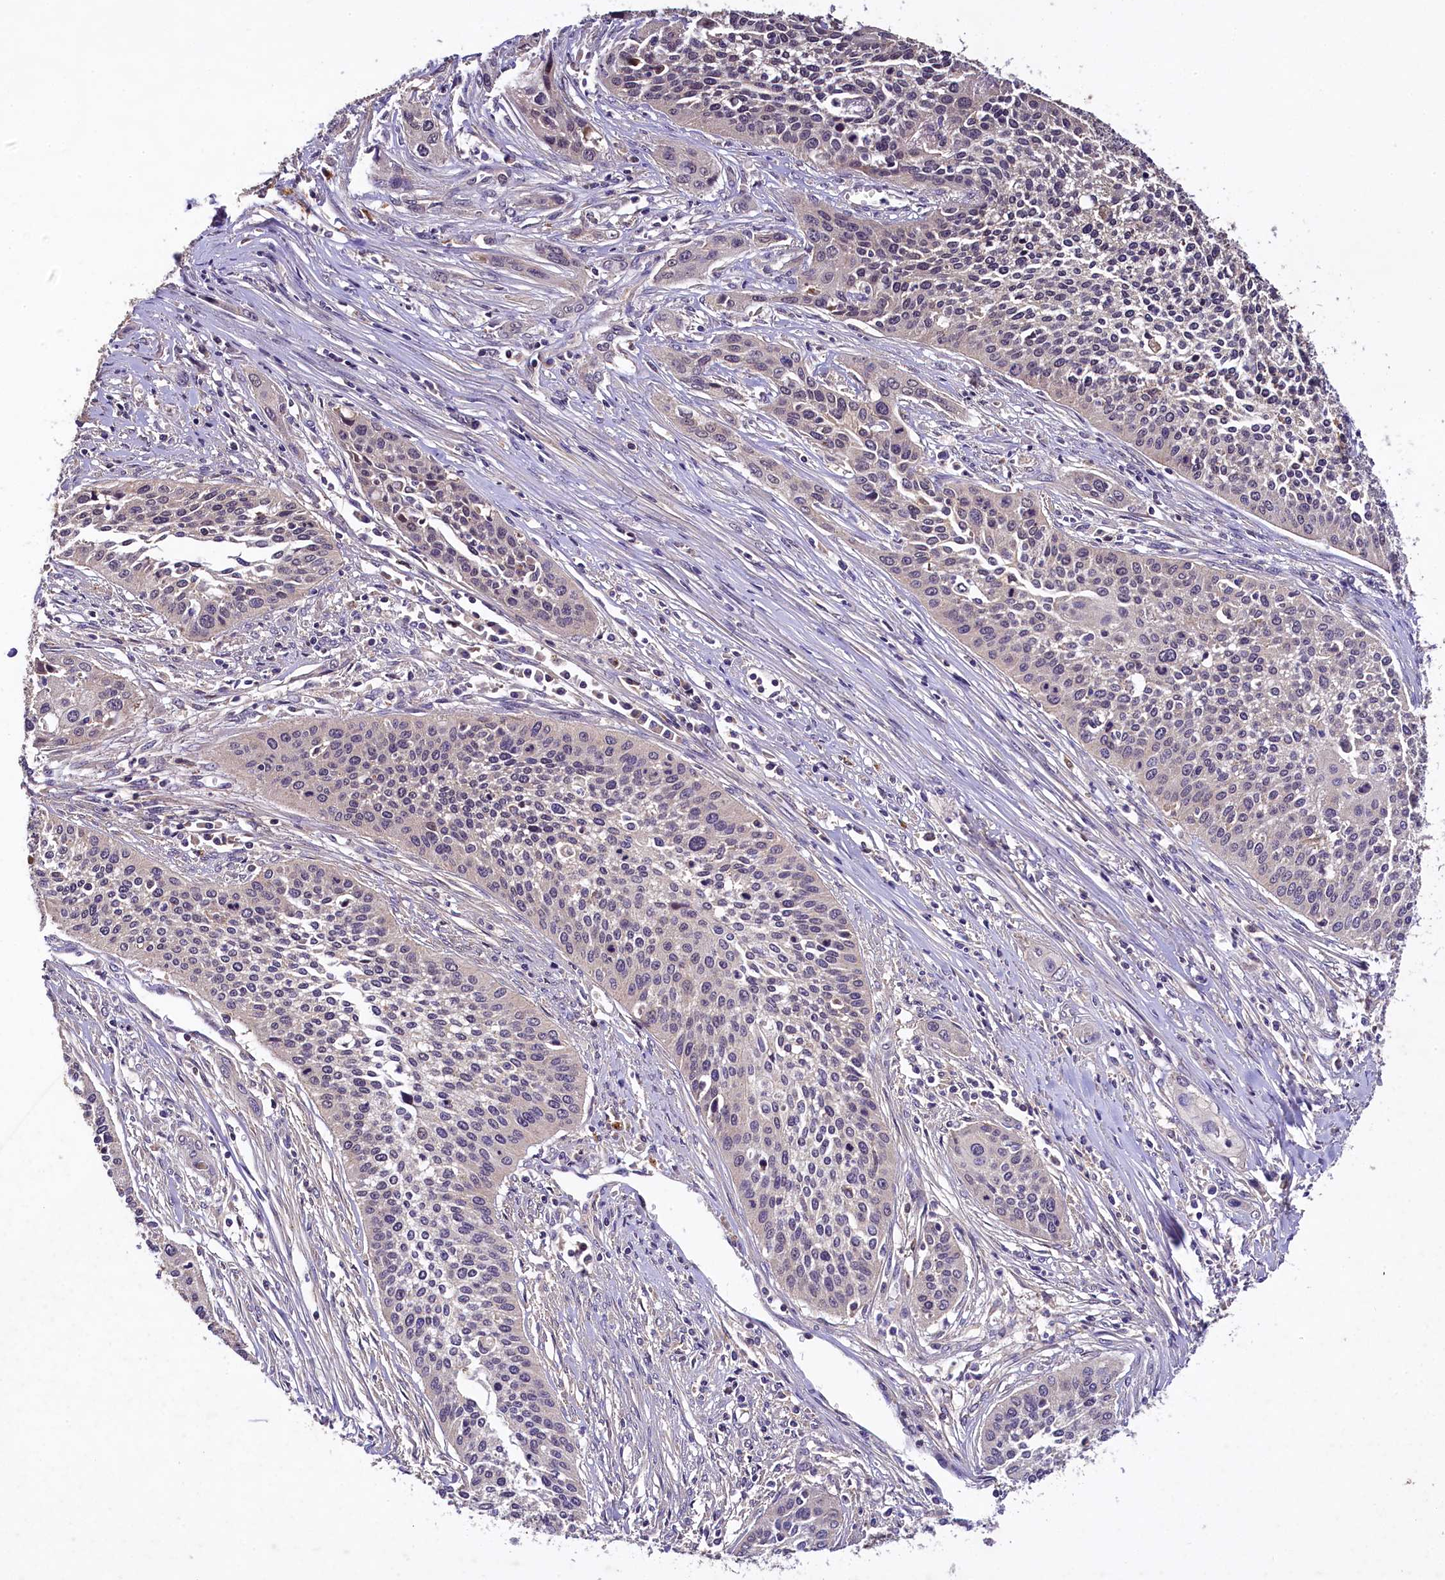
{"staining": {"intensity": "moderate", "quantity": "<25%", "location": "cytoplasmic/membranous,nuclear"}, "tissue": "cervical cancer", "cell_type": "Tumor cells", "image_type": "cancer", "snomed": [{"axis": "morphology", "description": "Squamous cell carcinoma, NOS"}, {"axis": "topography", "description": "Cervix"}], "caption": "This photomicrograph exhibits cervical cancer (squamous cell carcinoma) stained with immunohistochemistry to label a protein in brown. The cytoplasmic/membranous and nuclear of tumor cells show moderate positivity for the protein. Nuclei are counter-stained blue.", "gene": "PLXNB1", "patient": {"sex": "female", "age": 34}}